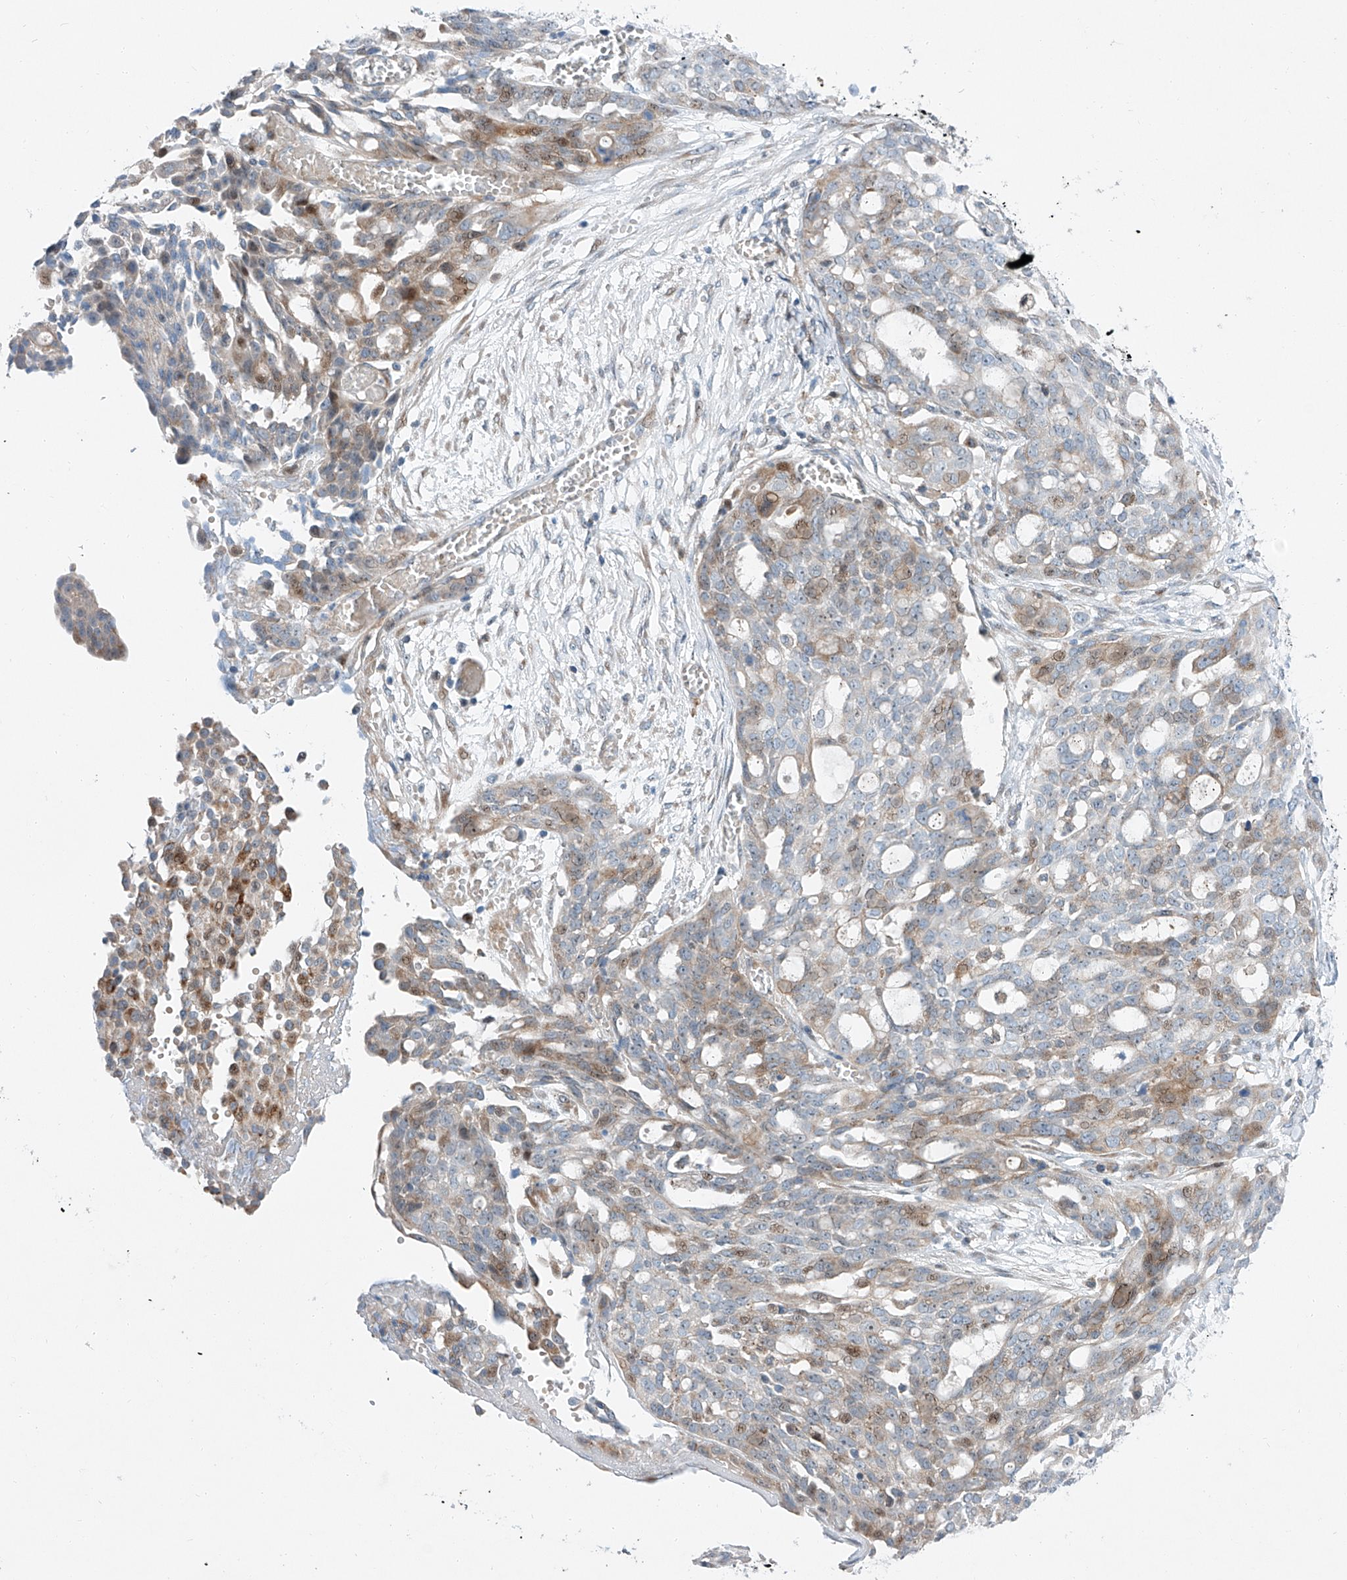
{"staining": {"intensity": "weak", "quantity": "<25%", "location": "cytoplasmic/membranous,nuclear"}, "tissue": "ovarian cancer", "cell_type": "Tumor cells", "image_type": "cancer", "snomed": [{"axis": "morphology", "description": "Cystadenocarcinoma, serous, NOS"}, {"axis": "topography", "description": "Soft tissue"}, {"axis": "topography", "description": "Ovary"}], "caption": "Tumor cells are negative for brown protein staining in ovarian cancer (serous cystadenocarcinoma).", "gene": "CLDND1", "patient": {"sex": "female", "age": 57}}